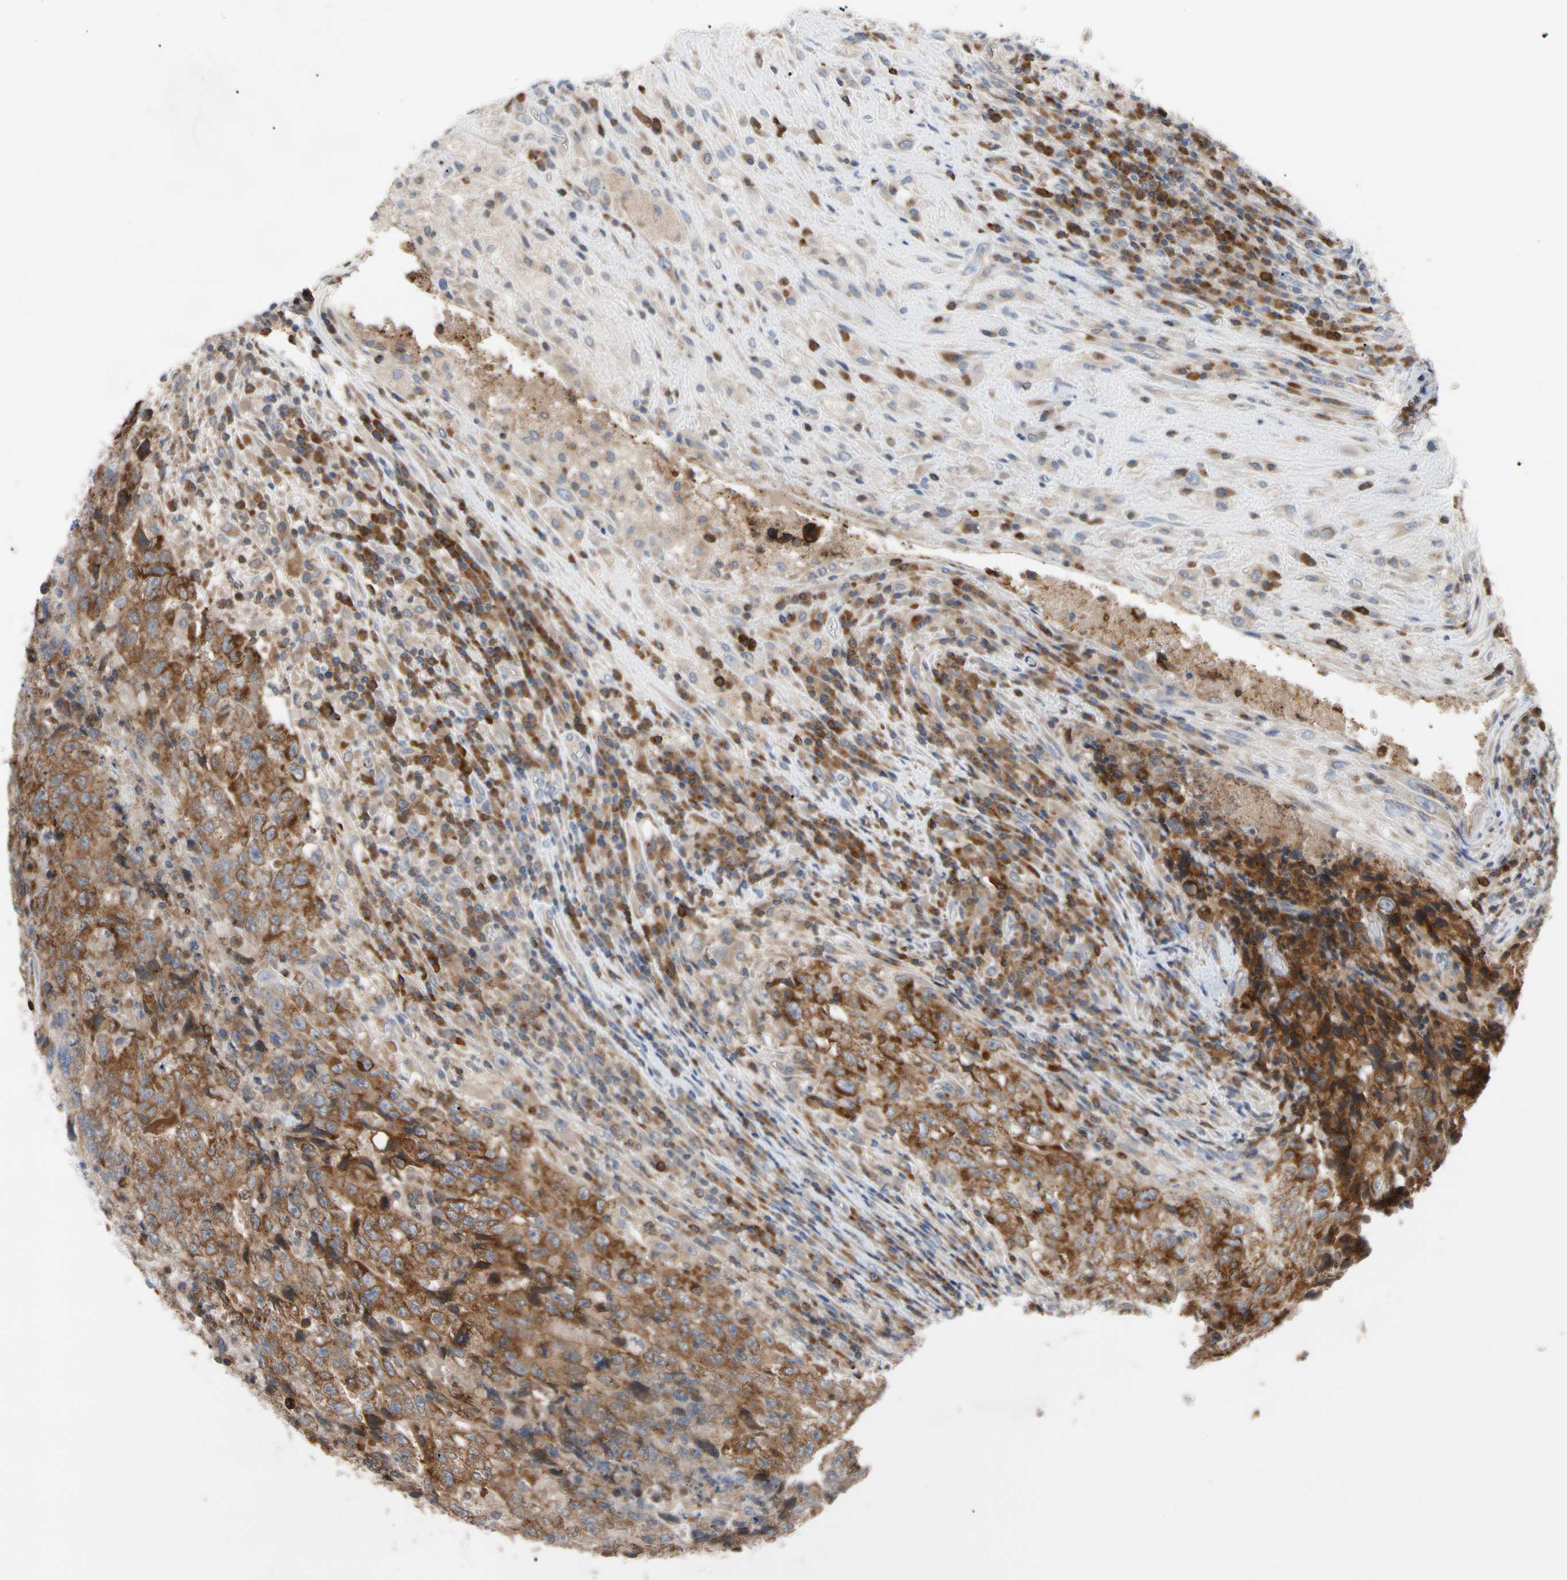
{"staining": {"intensity": "strong", "quantity": ">75%", "location": "cytoplasmic/membranous"}, "tissue": "testis cancer", "cell_type": "Tumor cells", "image_type": "cancer", "snomed": [{"axis": "morphology", "description": "Necrosis, NOS"}, {"axis": "morphology", "description": "Carcinoma, Embryonal, NOS"}, {"axis": "topography", "description": "Testis"}], "caption": "This image demonstrates immunohistochemistry (IHC) staining of human testis cancer, with high strong cytoplasmic/membranous expression in about >75% of tumor cells.", "gene": "MCL1", "patient": {"sex": "male", "age": 19}}